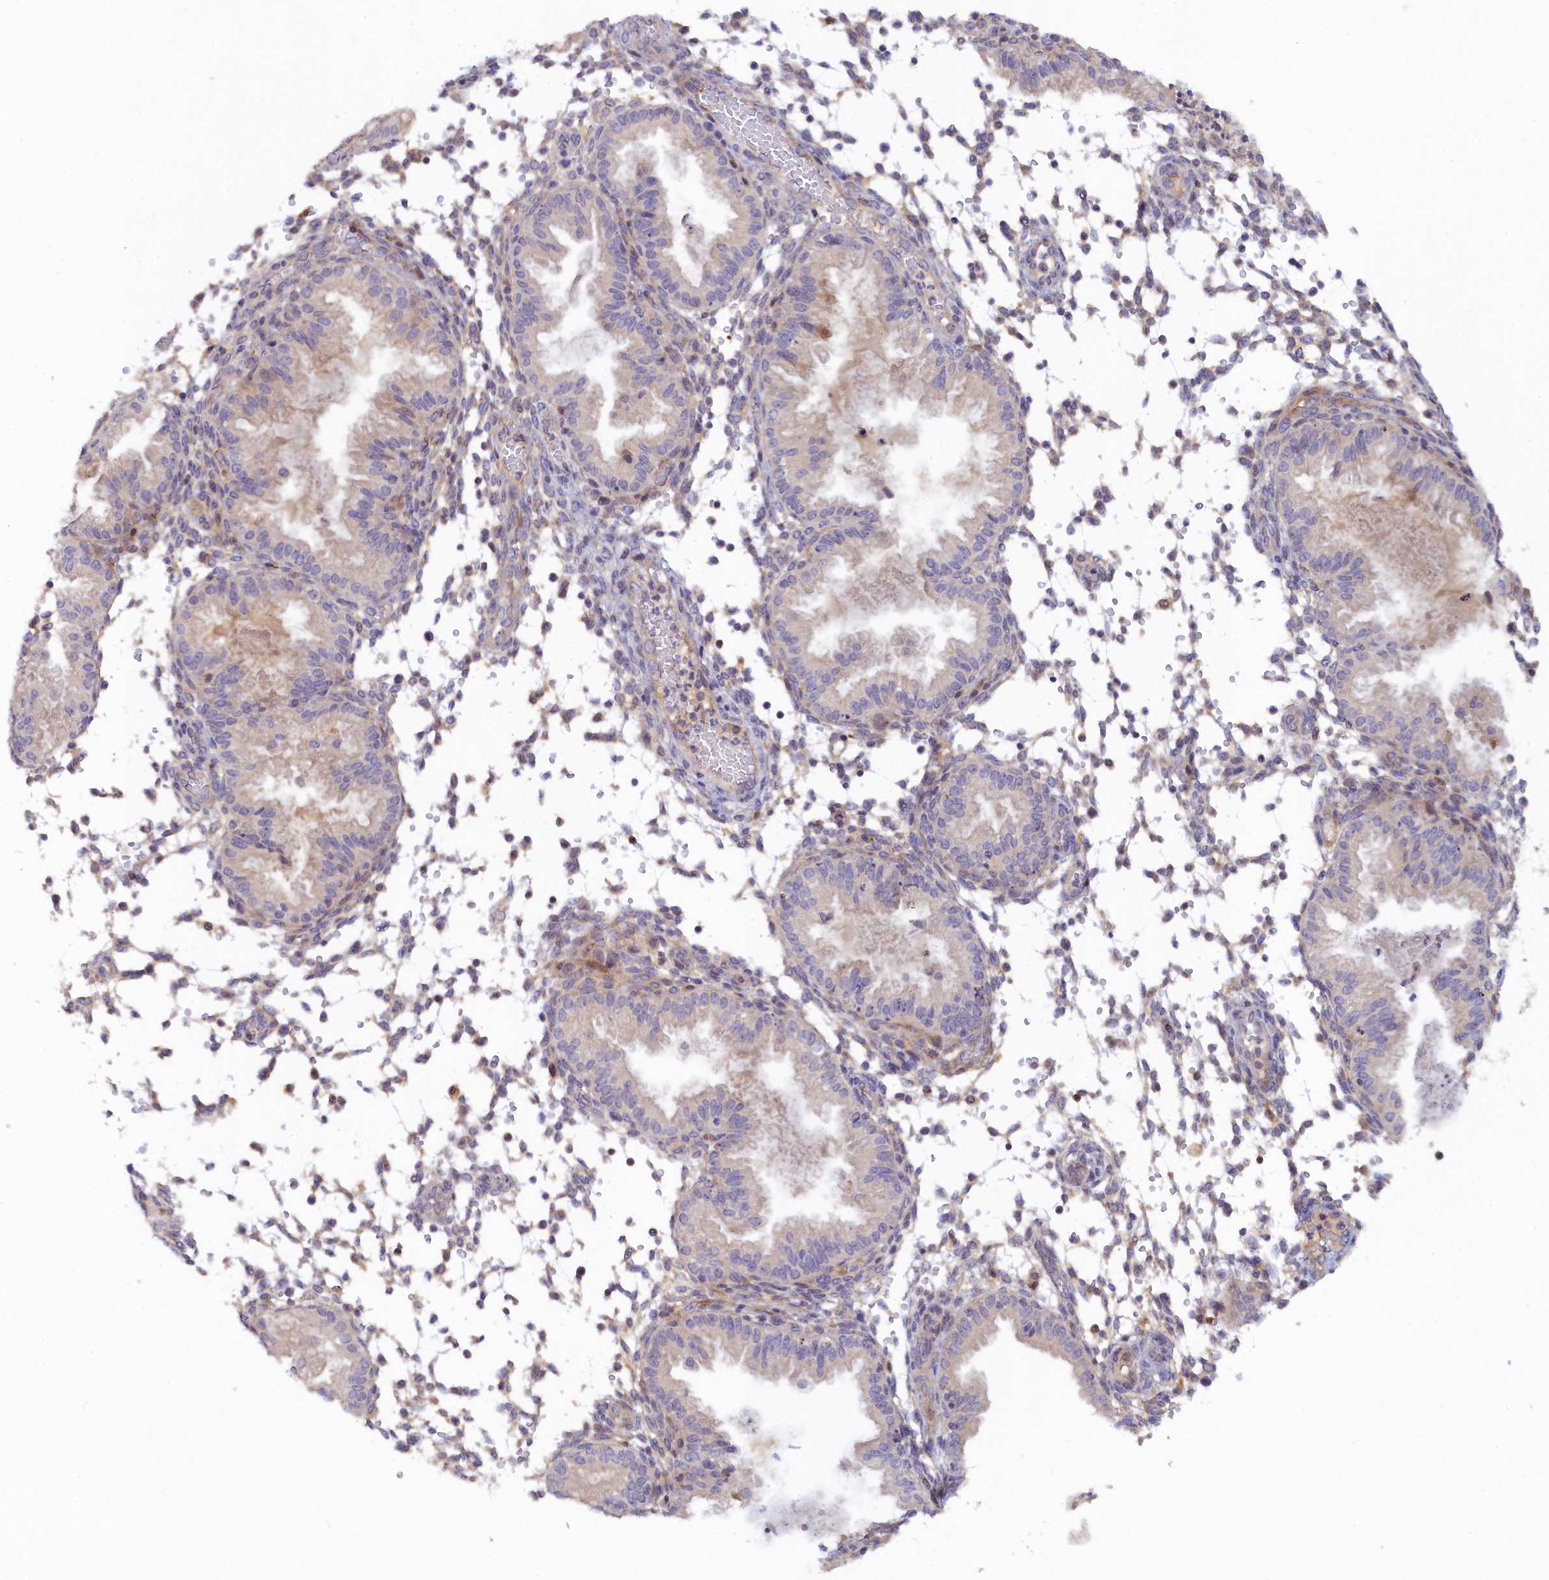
{"staining": {"intensity": "negative", "quantity": "none", "location": "none"}, "tissue": "endometrium", "cell_type": "Cells in endometrial stroma", "image_type": "normal", "snomed": [{"axis": "morphology", "description": "Normal tissue, NOS"}, {"axis": "topography", "description": "Endometrium"}], "caption": "Immunohistochemistry micrograph of unremarkable endometrium: endometrium stained with DAB (3,3'-diaminobenzidine) shows no significant protein staining in cells in endometrial stroma.", "gene": "SPATA5L1", "patient": {"sex": "female", "age": 33}}